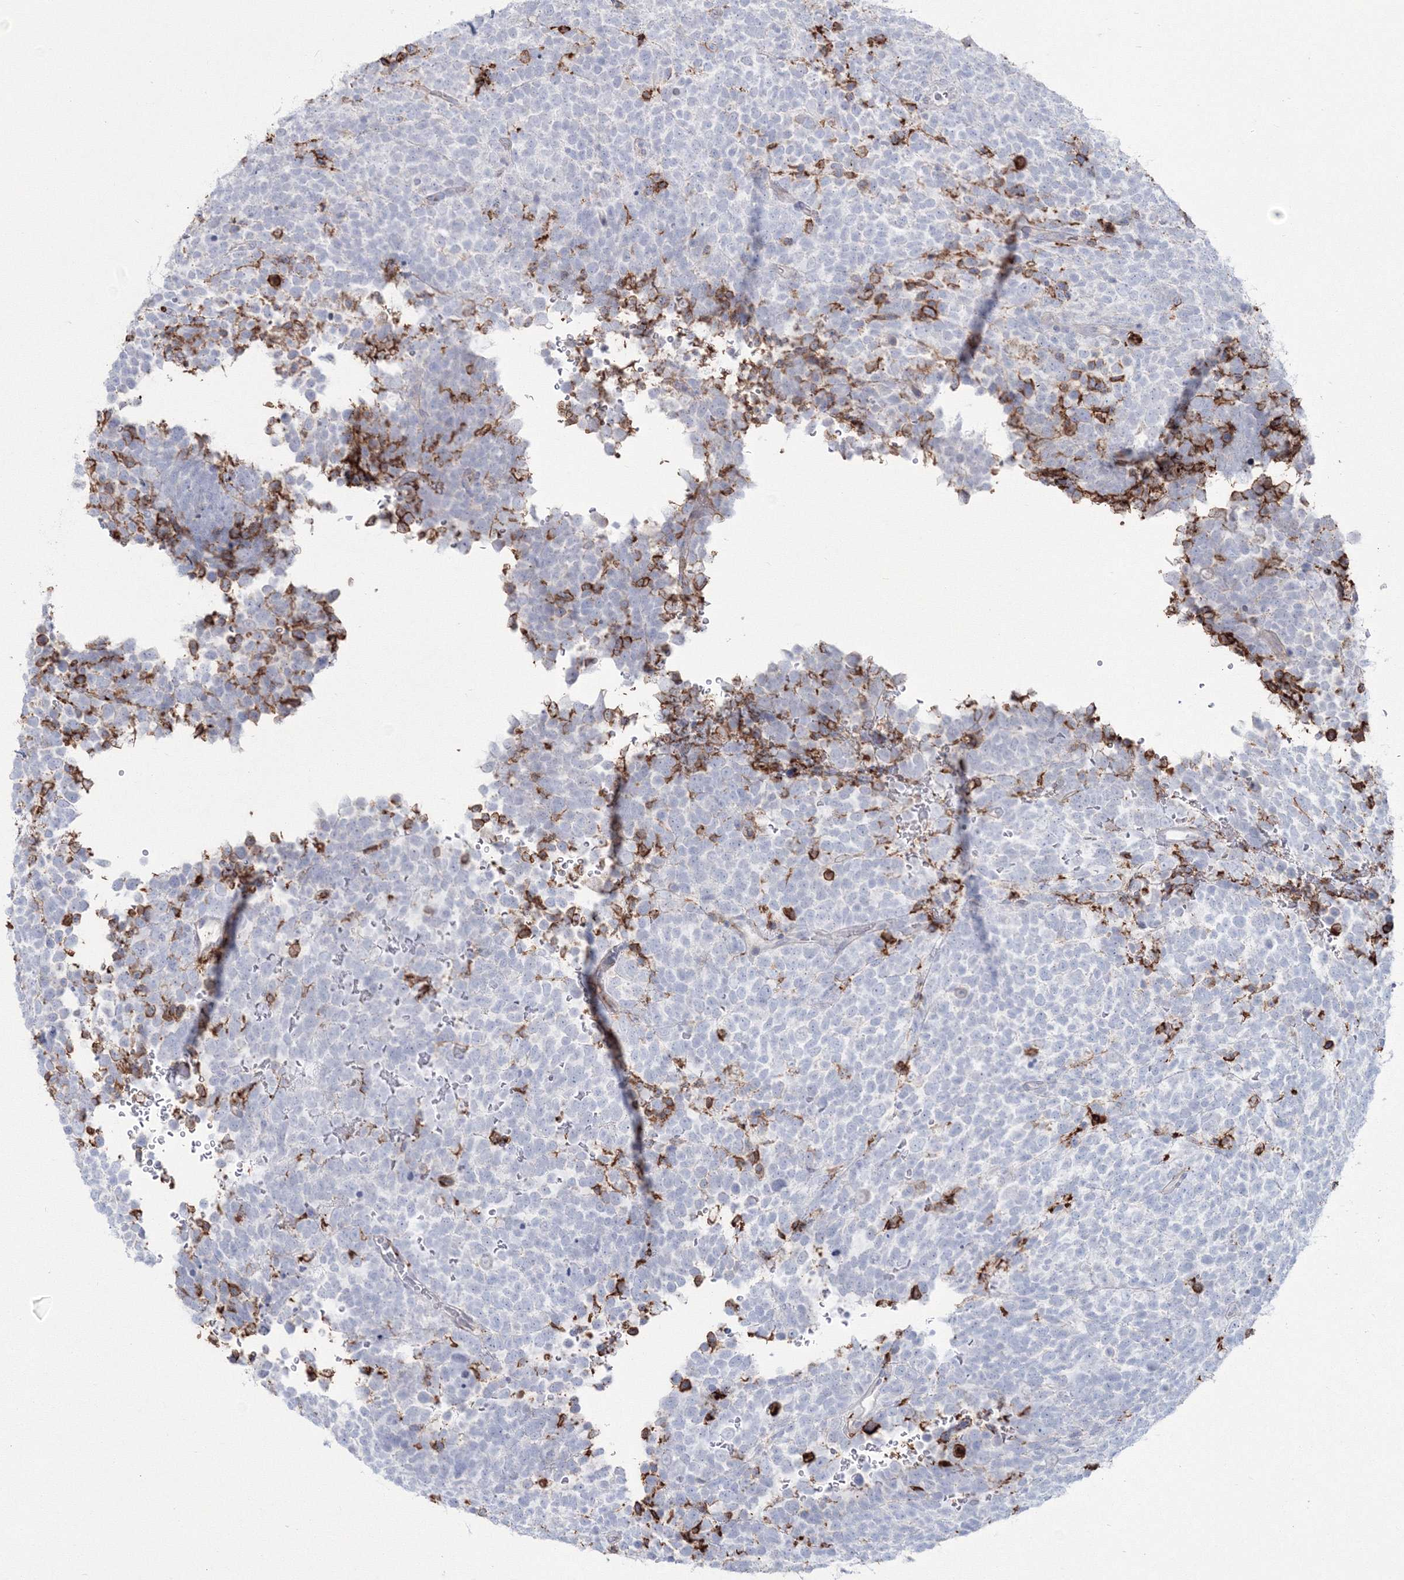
{"staining": {"intensity": "negative", "quantity": "none", "location": "none"}, "tissue": "urothelial cancer", "cell_type": "Tumor cells", "image_type": "cancer", "snomed": [{"axis": "morphology", "description": "Urothelial carcinoma, High grade"}, {"axis": "topography", "description": "Urinary bladder"}], "caption": "This photomicrograph is of high-grade urothelial carcinoma stained with immunohistochemistry to label a protein in brown with the nuclei are counter-stained blue. There is no expression in tumor cells.", "gene": "HYAL2", "patient": {"sex": "female", "age": 82}}